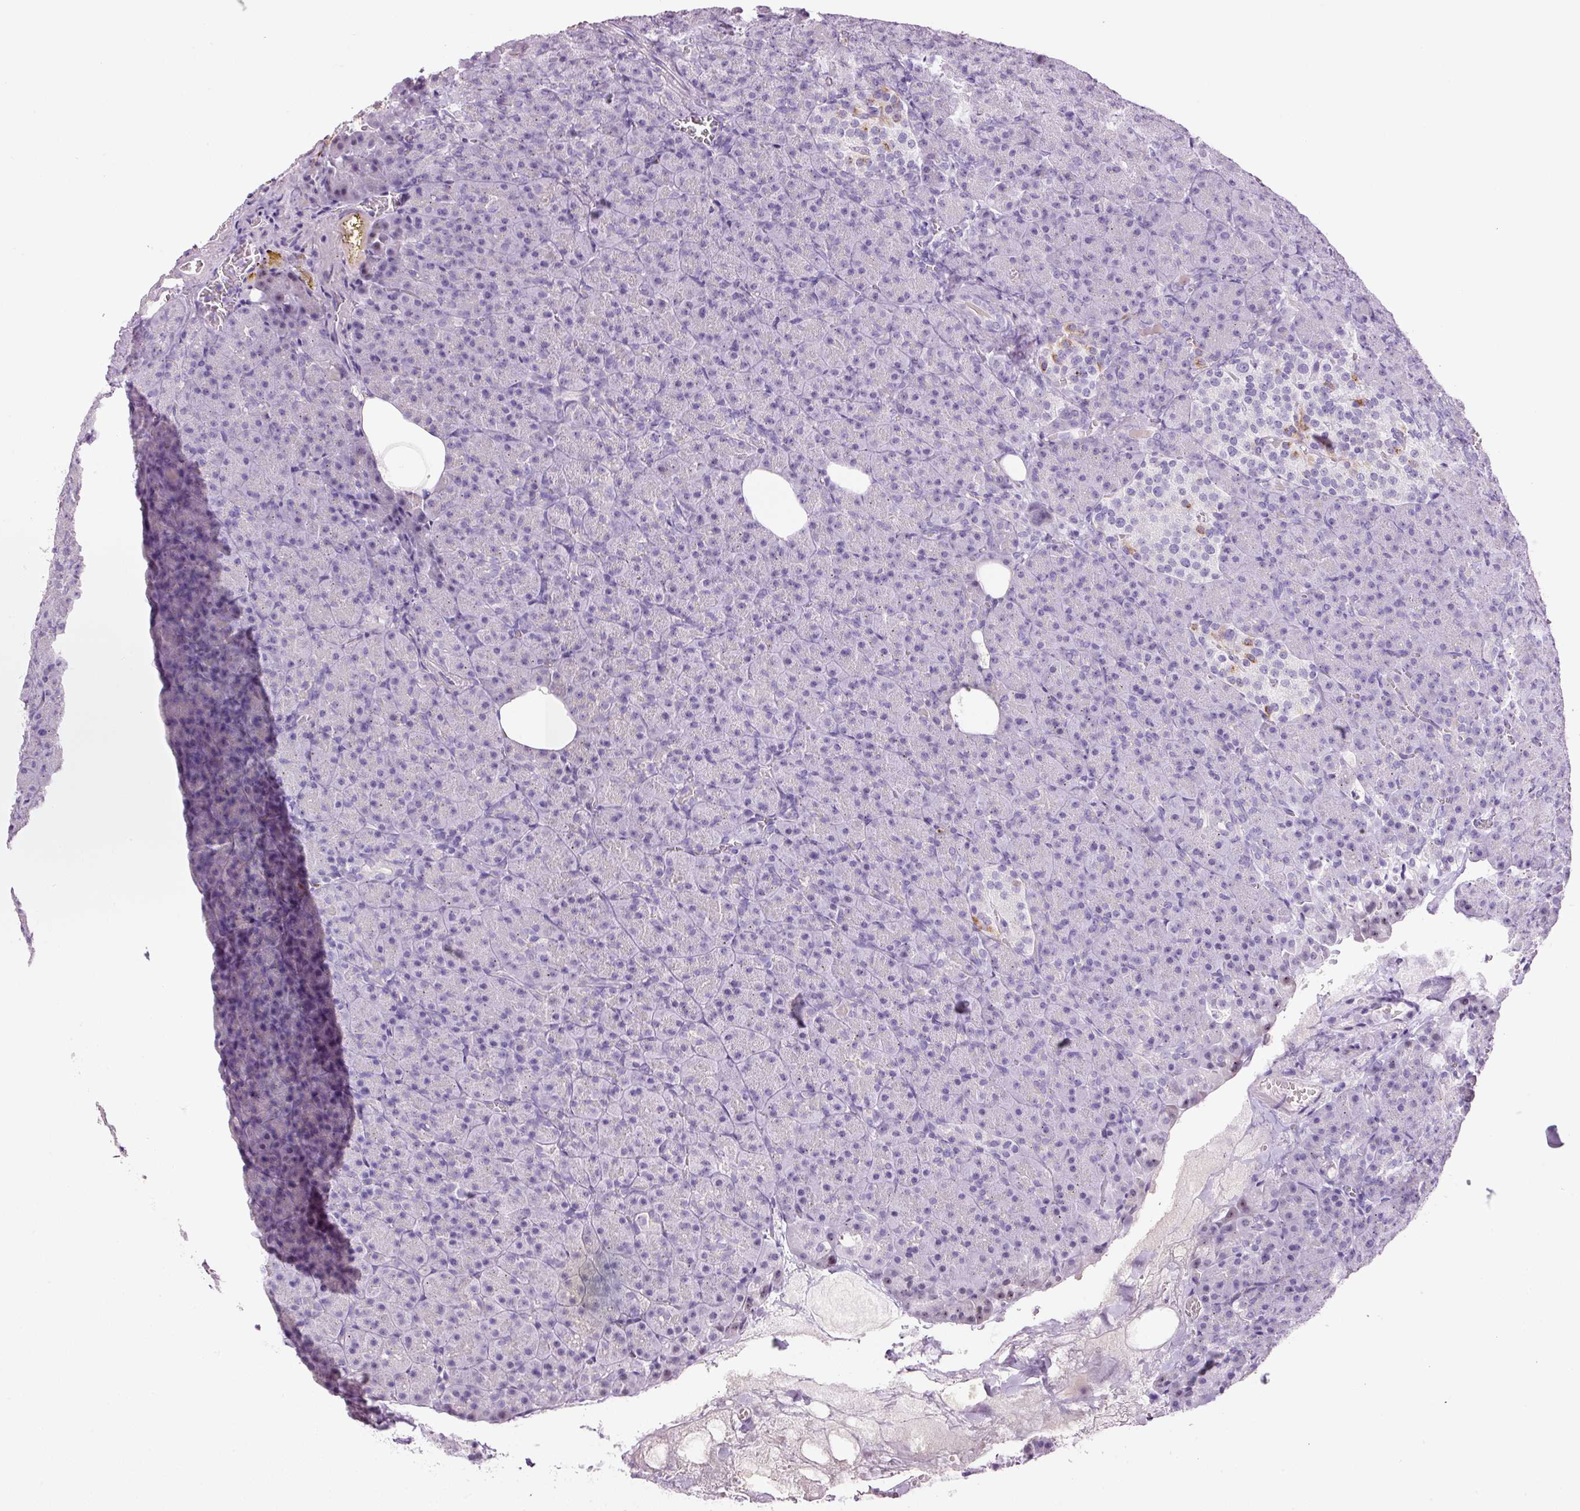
{"staining": {"intensity": "negative", "quantity": "none", "location": "none"}, "tissue": "pancreas", "cell_type": "Exocrine glandular cells", "image_type": "normal", "snomed": [{"axis": "morphology", "description": "Normal tissue, NOS"}, {"axis": "topography", "description": "Pancreas"}], "caption": "This is a photomicrograph of IHC staining of unremarkable pancreas, which shows no expression in exocrine glandular cells. Brightfield microscopy of immunohistochemistry (IHC) stained with DAB (3,3'-diaminobenzidine) (brown) and hematoxylin (blue), captured at high magnification.", "gene": "KLF1", "patient": {"sex": "female", "age": 74}}